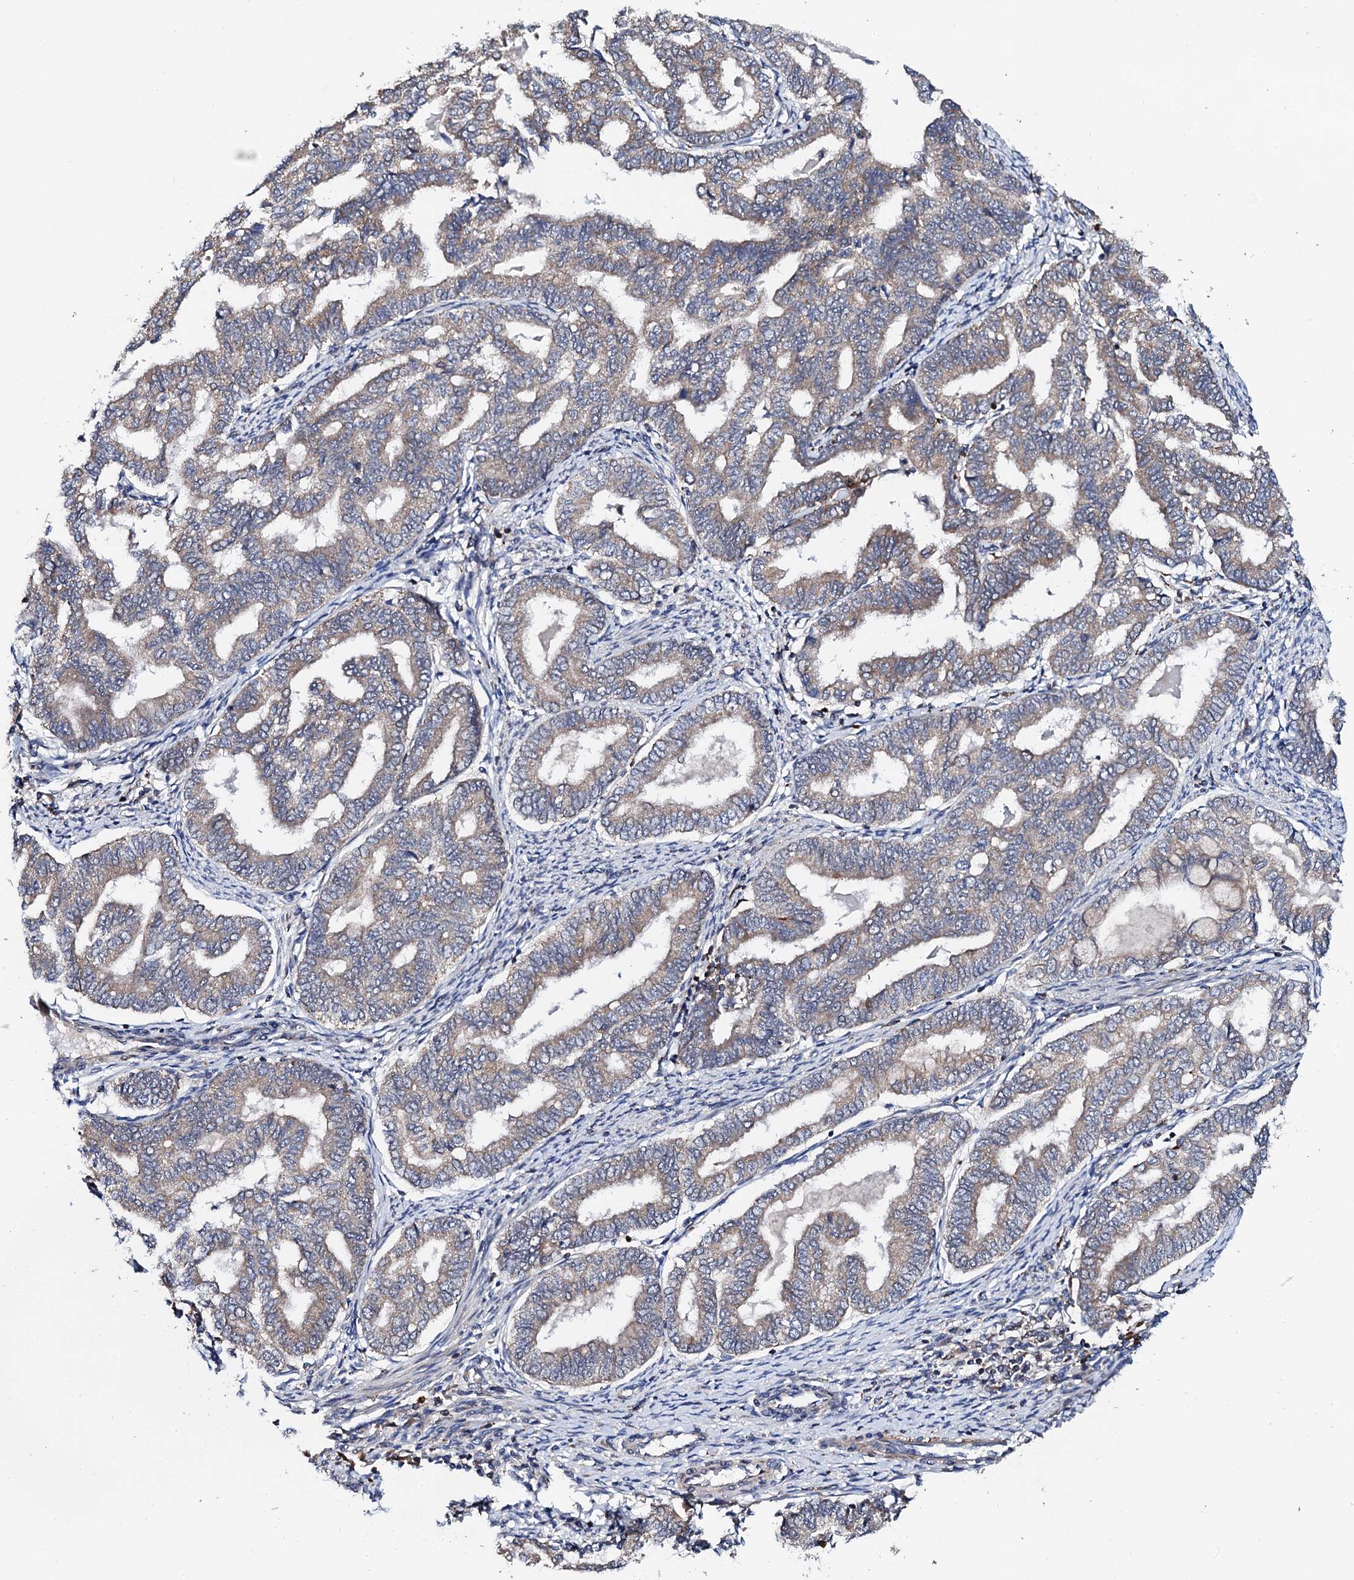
{"staining": {"intensity": "weak", "quantity": ">75%", "location": "cytoplasmic/membranous"}, "tissue": "endometrial cancer", "cell_type": "Tumor cells", "image_type": "cancer", "snomed": [{"axis": "morphology", "description": "Adenocarcinoma, NOS"}, {"axis": "topography", "description": "Endometrium"}], "caption": "Immunohistochemical staining of human adenocarcinoma (endometrial) displays weak cytoplasmic/membranous protein expression in about >75% of tumor cells. Immunohistochemistry (ihc) stains the protein of interest in brown and the nuclei are stained blue.", "gene": "COG4", "patient": {"sex": "female", "age": 79}}